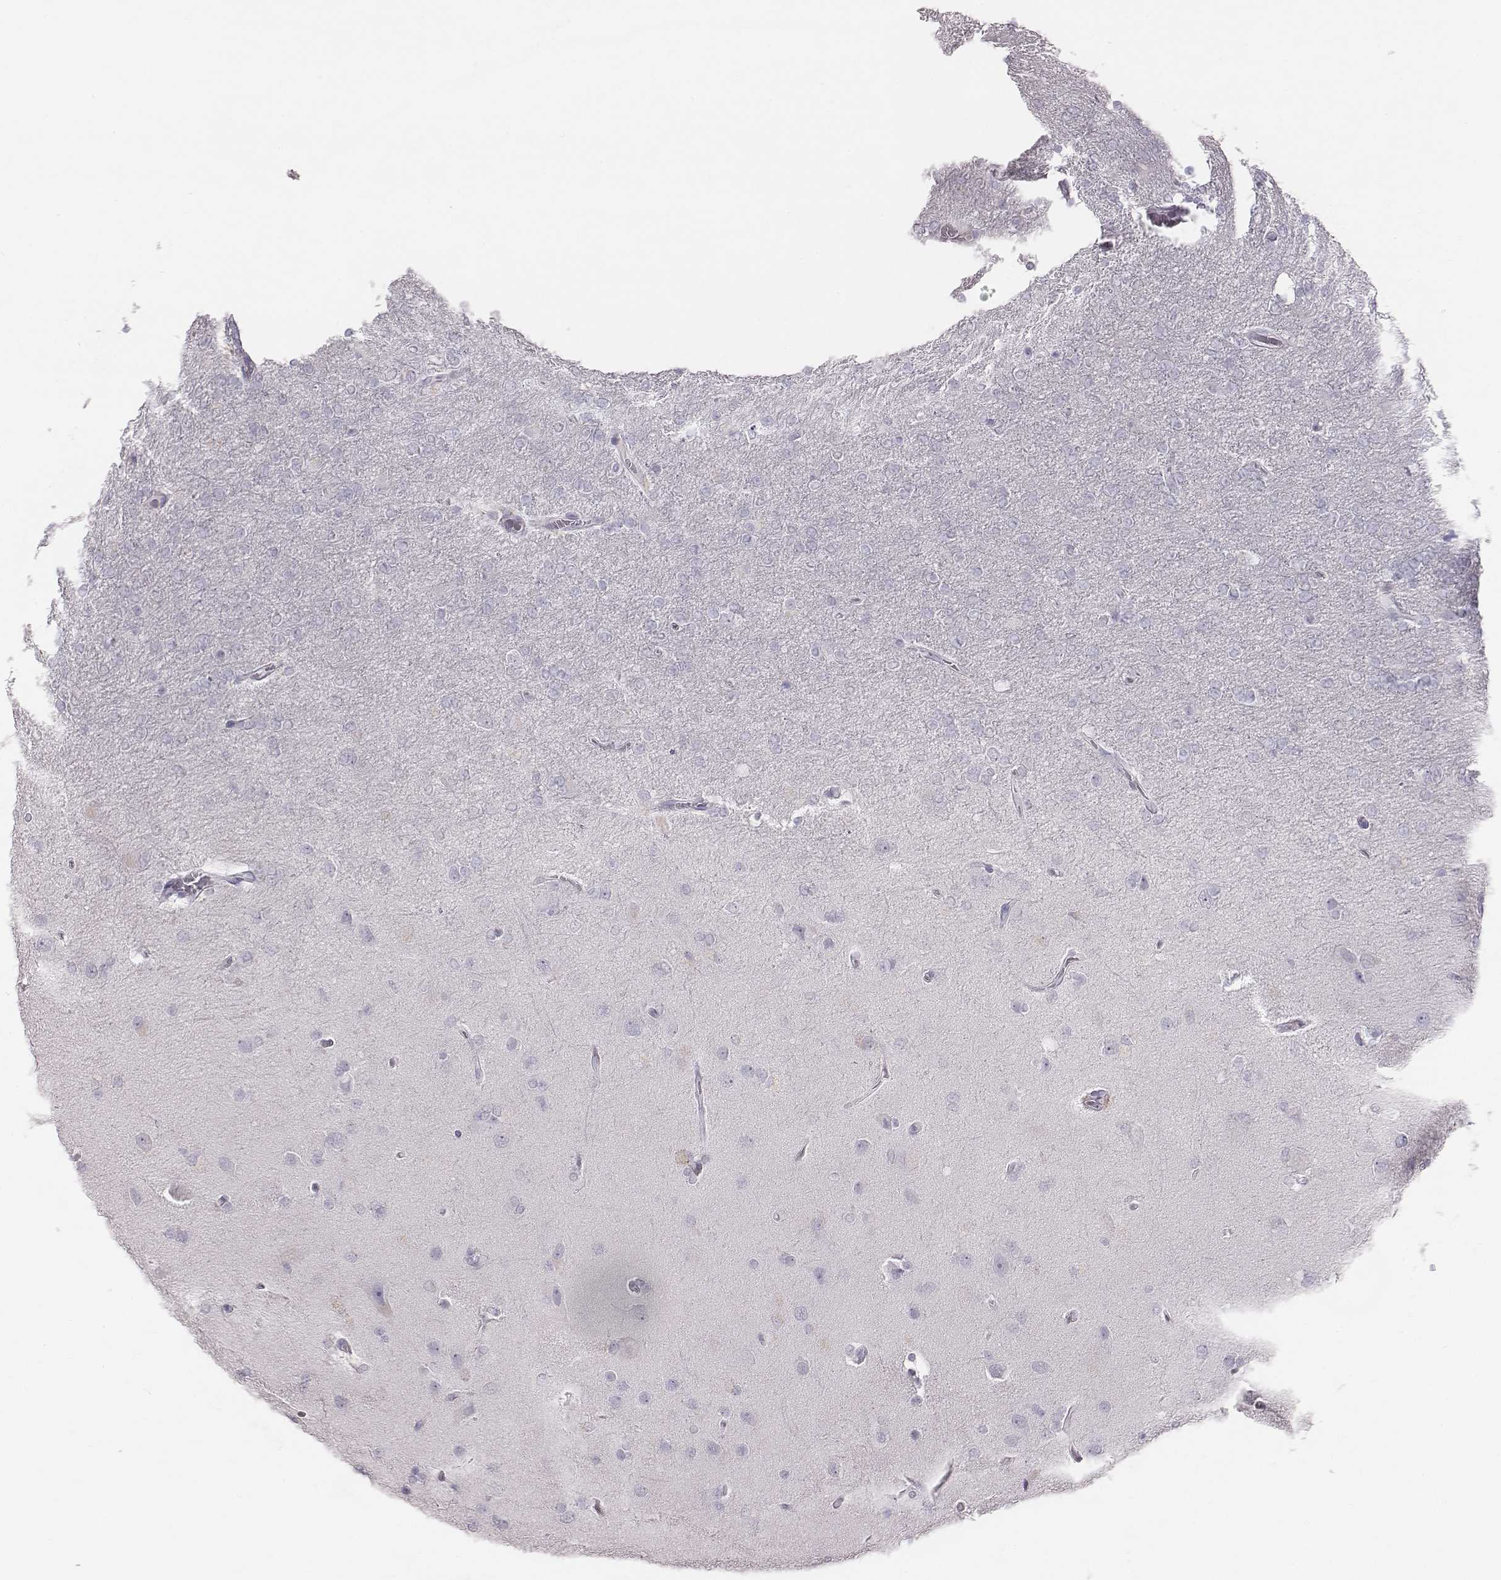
{"staining": {"intensity": "negative", "quantity": "none", "location": "none"}, "tissue": "glioma", "cell_type": "Tumor cells", "image_type": "cancer", "snomed": [{"axis": "morphology", "description": "Glioma, malignant, High grade"}, {"axis": "topography", "description": "Cerebral cortex"}], "caption": "Tumor cells show no significant positivity in high-grade glioma (malignant).", "gene": "C6orf58", "patient": {"sex": "male", "age": 70}}